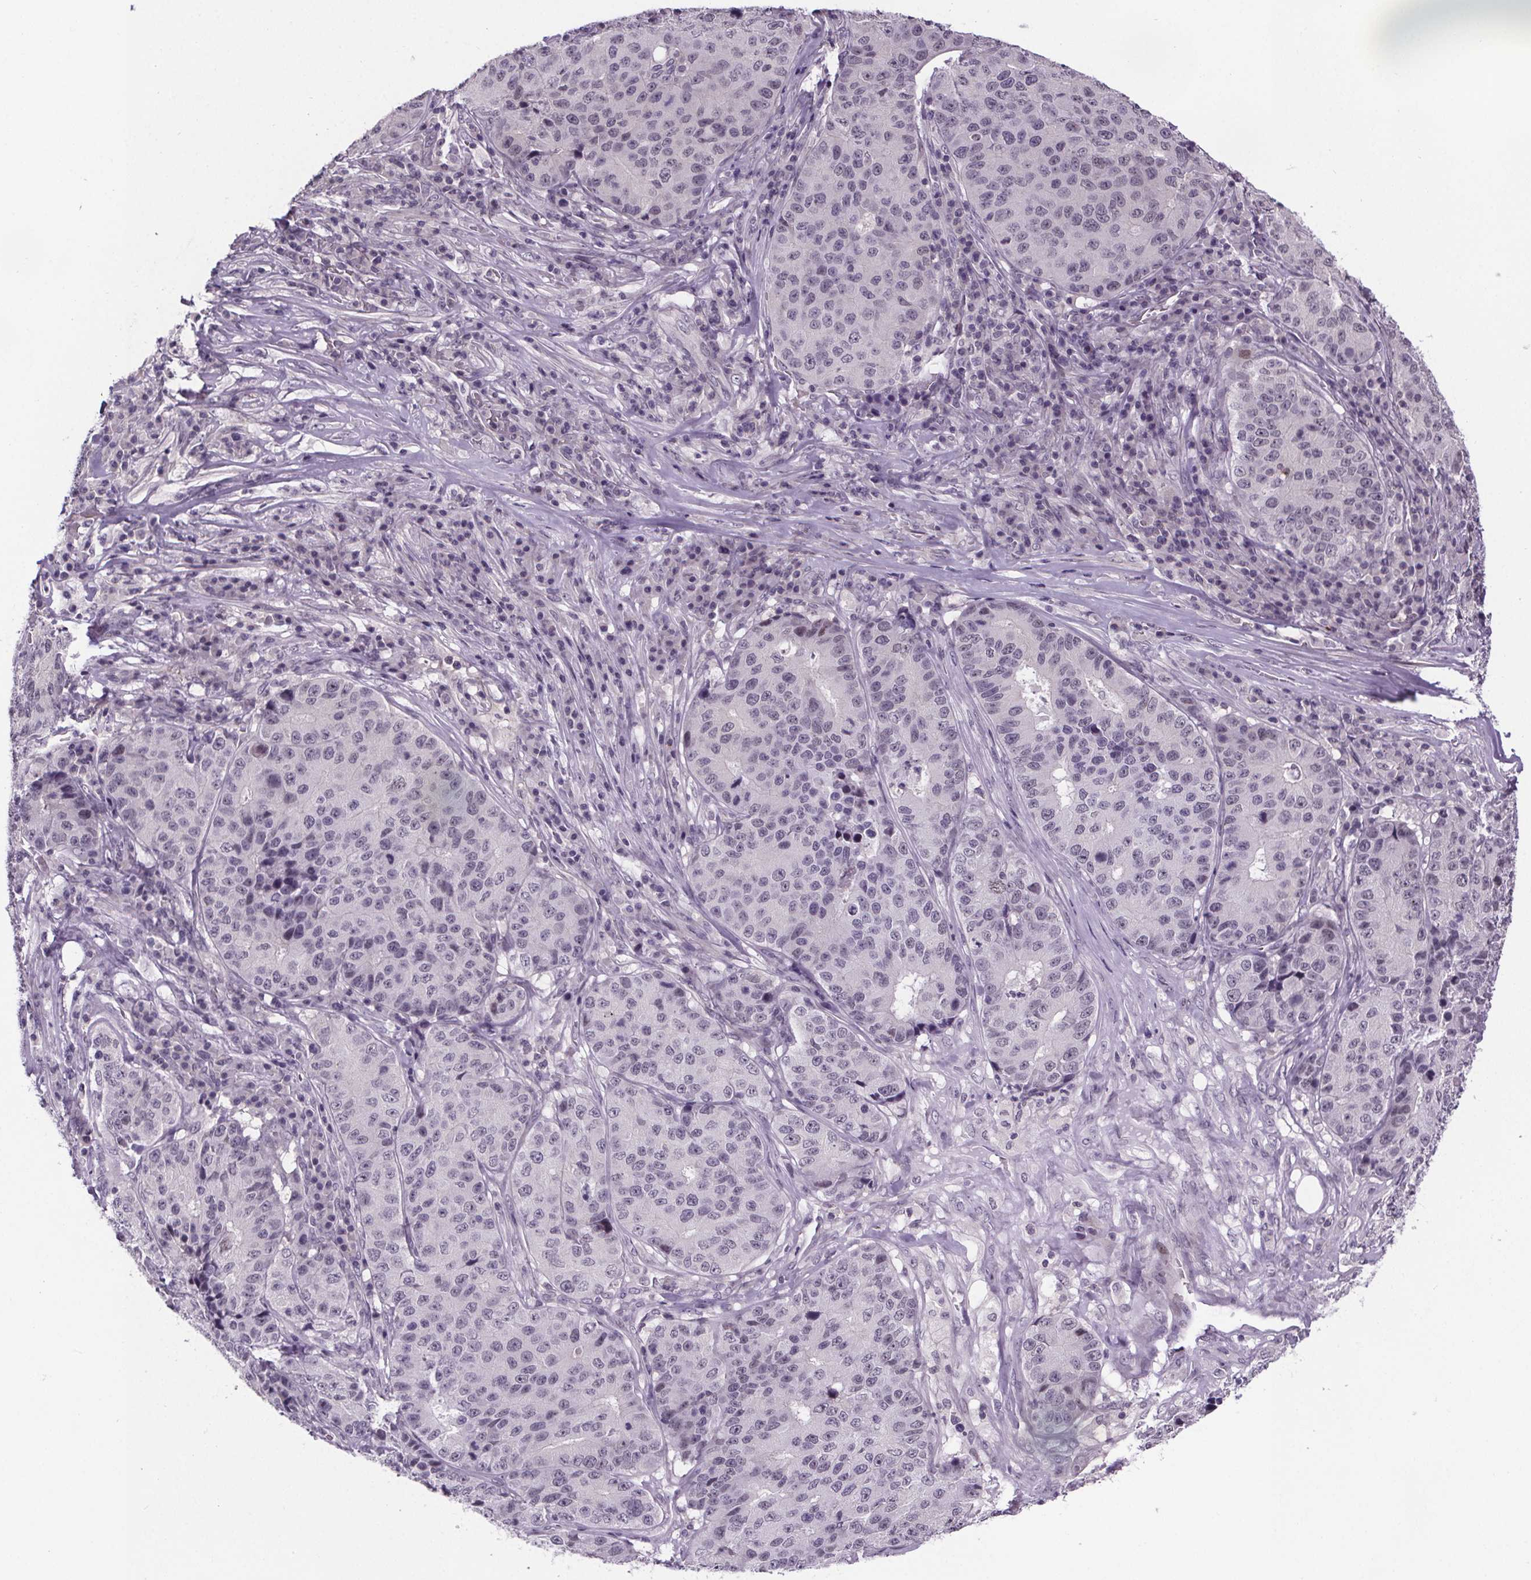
{"staining": {"intensity": "negative", "quantity": "none", "location": "none"}, "tissue": "stomach cancer", "cell_type": "Tumor cells", "image_type": "cancer", "snomed": [{"axis": "morphology", "description": "Adenocarcinoma, NOS"}, {"axis": "topography", "description": "Stomach"}], "caption": "Stomach cancer was stained to show a protein in brown. There is no significant positivity in tumor cells.", "gene": "TTC12", "patient": {"sex": "male", "age": 71}}